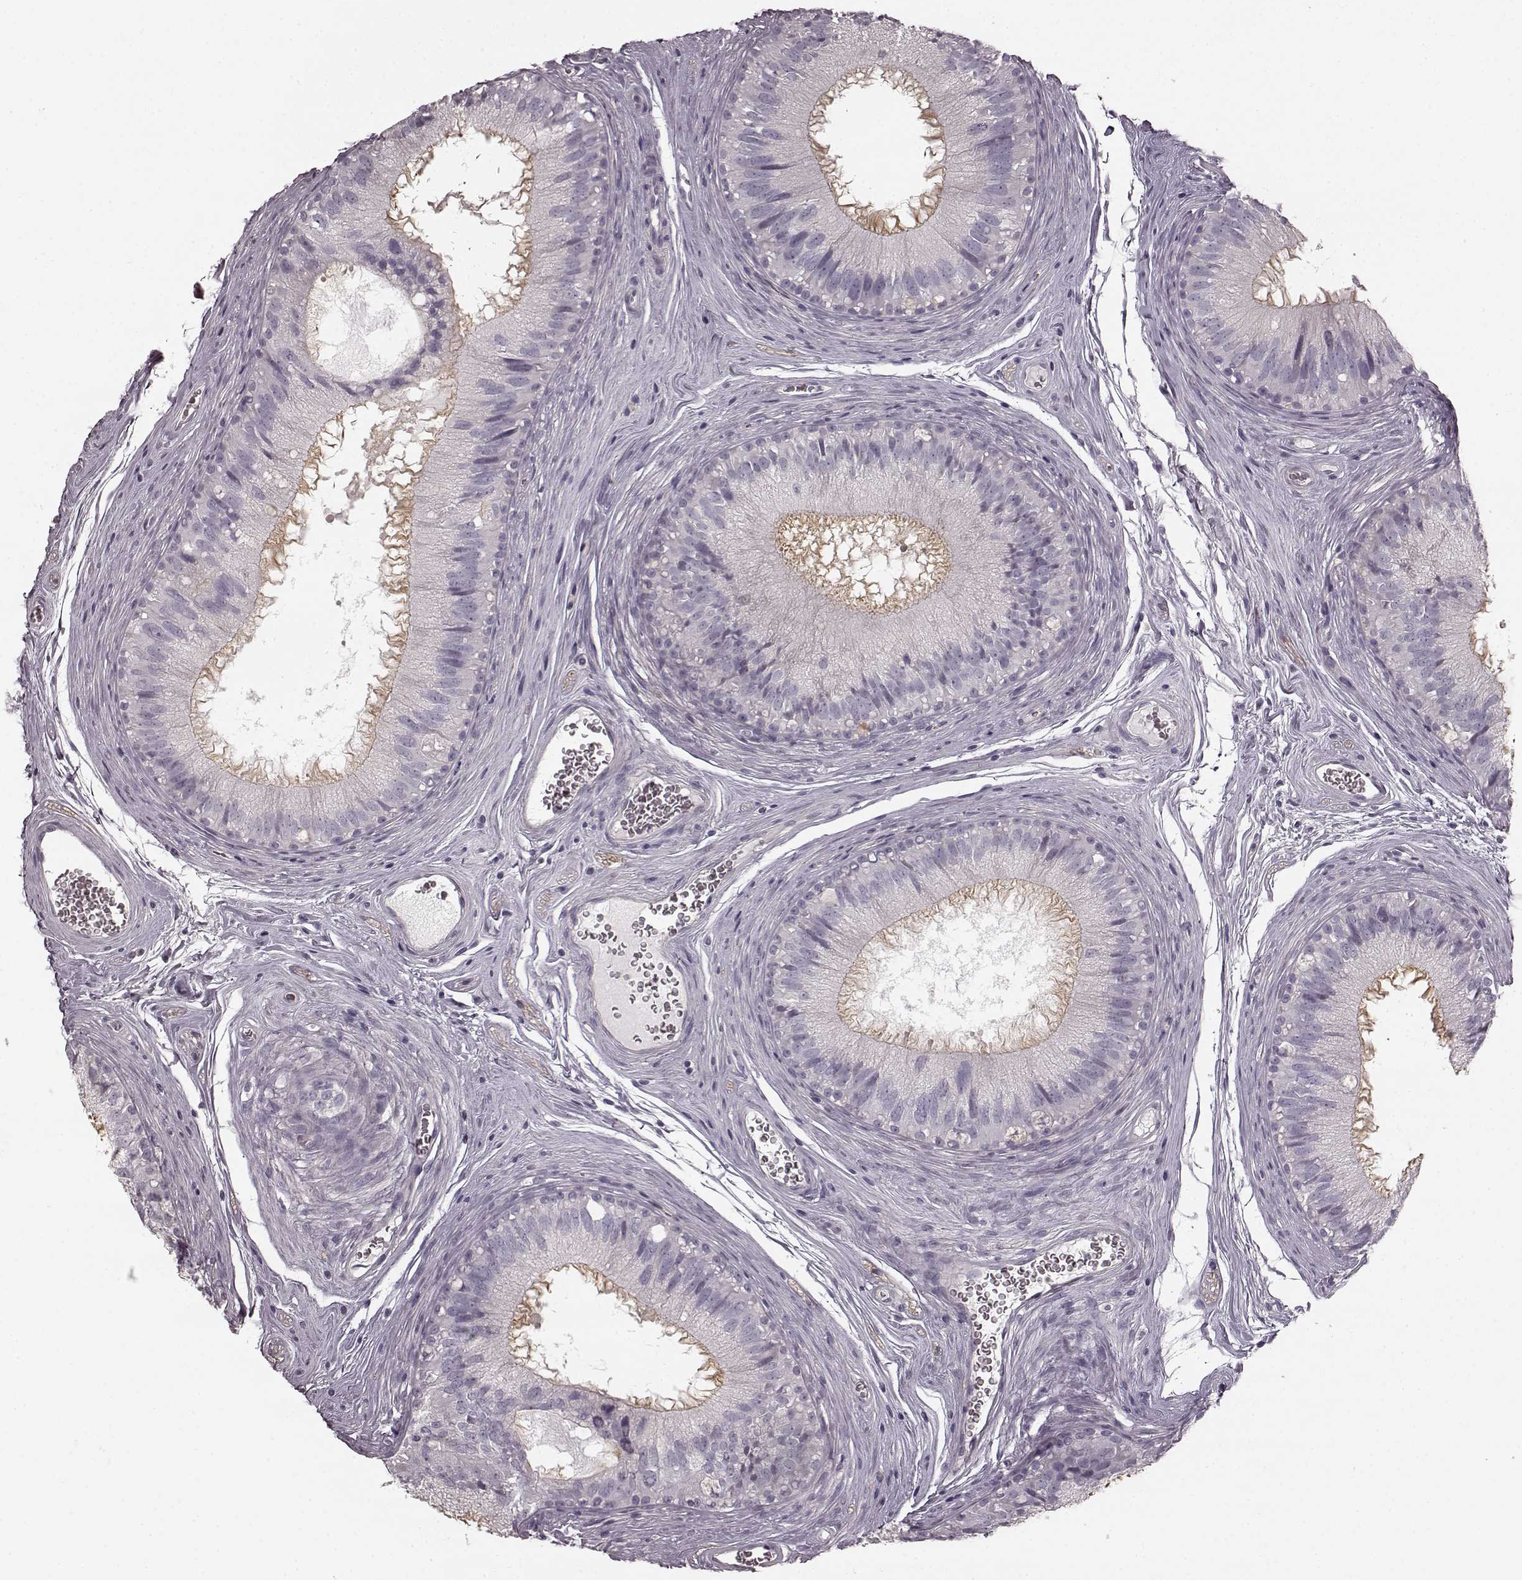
{"staining": {"intensity": "moderate", "quantity": "25%-75%", "location": "cytoplasmic/membranous"}, "tissue": "epididymis", "cell_type": "Glandular cells", "image_type": "normal", "snomed": [{"axis": "morphology", "description": "Normal tissue, NOS"}, {"axis": "topography", "description": "Epididymis"}], "caption": "Glandular cells reveal medium levels of moderate cytoplasmic/membranous staining in about 25%-75% of cells in benign epididymis.", "gene": "PRKCE", "patient": {"sex": "male", "age": 37}}